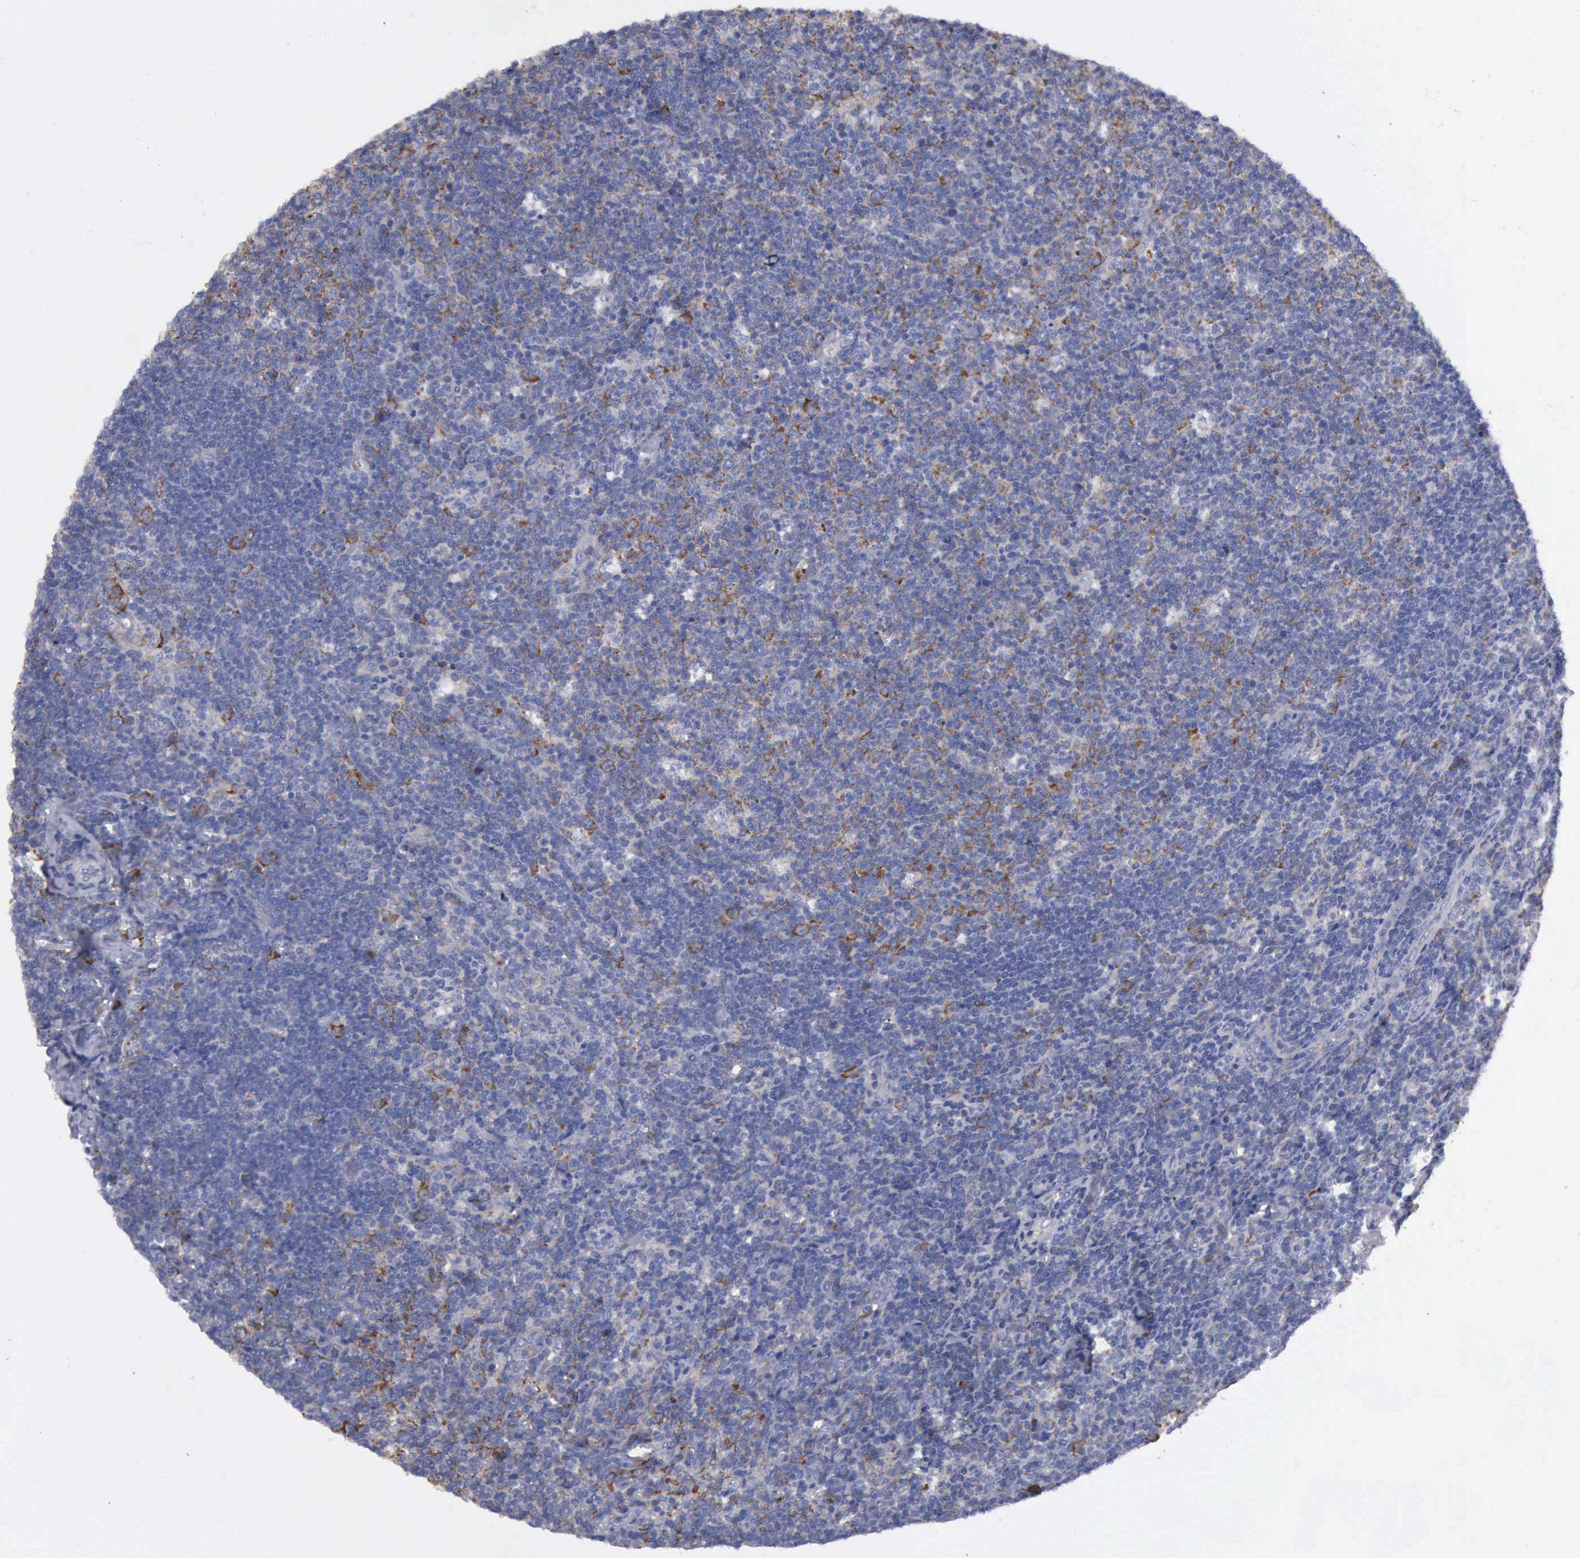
{"staining": {"intensity": "negative", "quantity": "none", "location": "none"}, "tissue": "lymphoma", "cell_type": "Tumor cells", "image_type": "cancer", "snomed": [{"axis": "morphology", "description": "Malignant lymphoma, non-Hodgkin's type, Low grade"}, {"axis": "topography", "description": "Lymph node"}], "caption": "This histopathology image is of lymphoma stained with immunohistochemistry to label a protein in brown with the nuclei are counter-stained blue. There is no expression in tumor cells. Nuclei are stained in blue.", "gene": "TXLNG", "patient": {"sex": "male", "age": 74}}